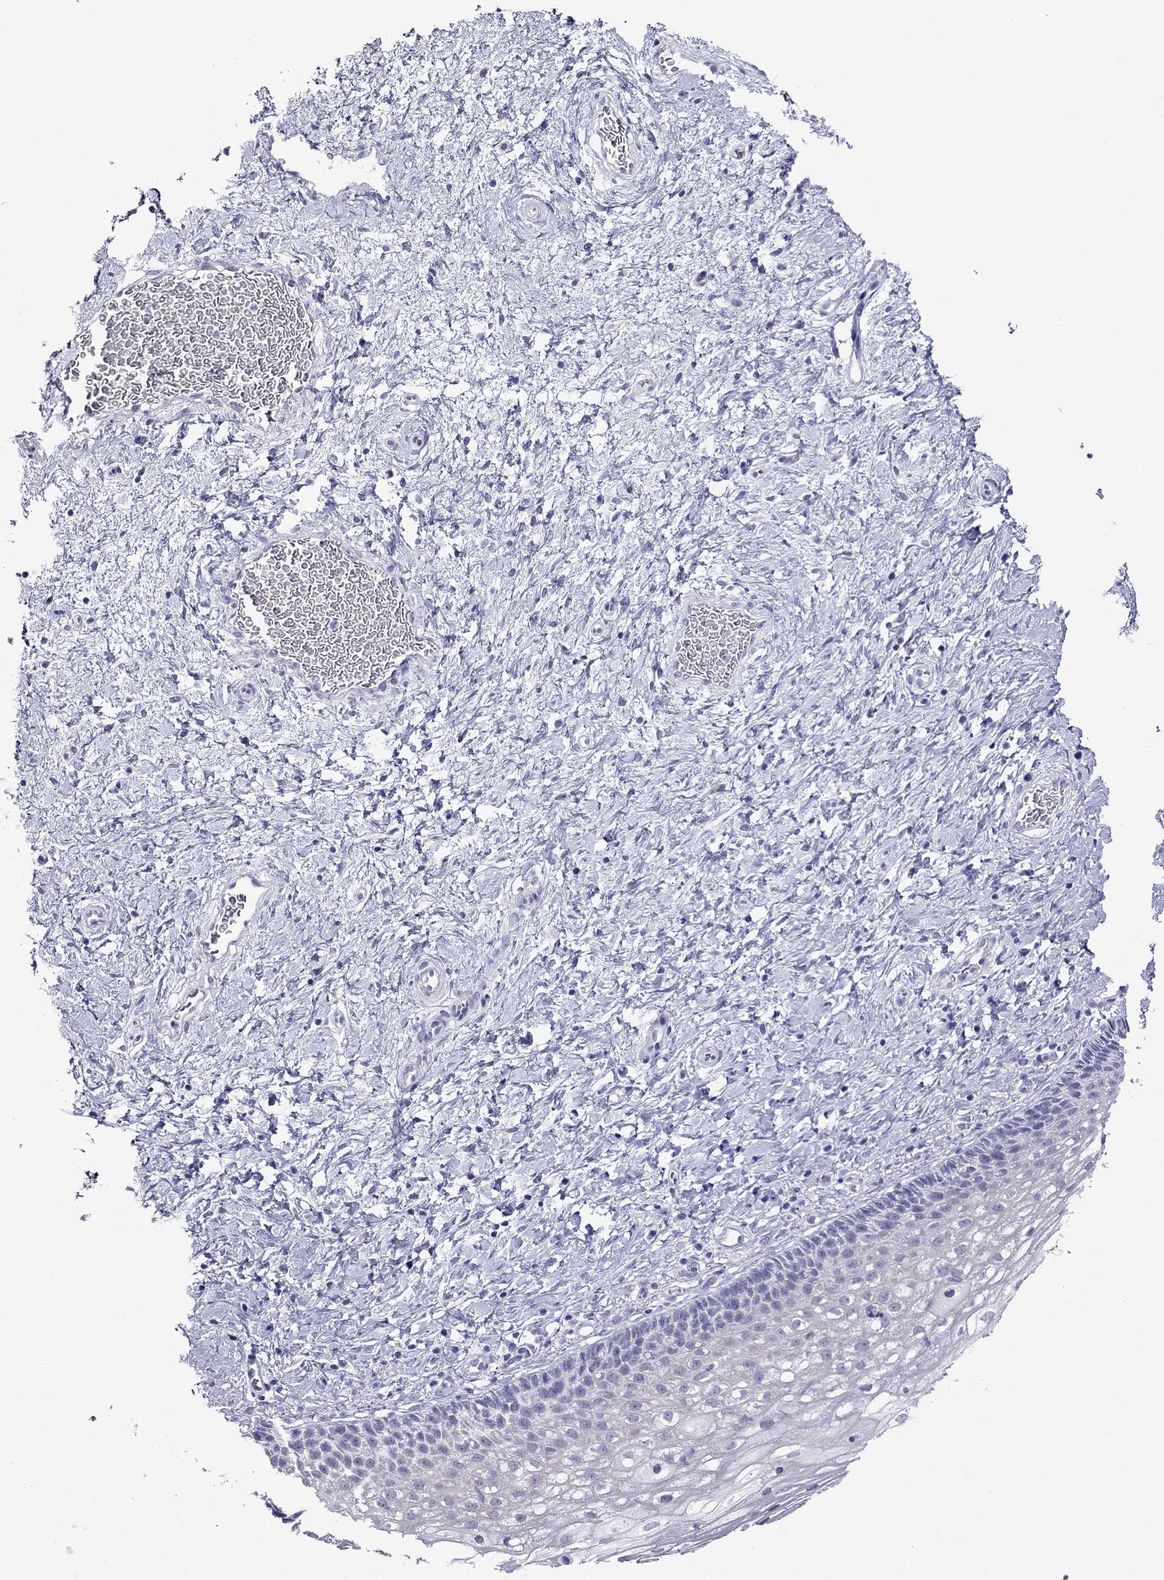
{"staining": {"intensity": "negative", "quantity": "none", "location": "none"}, "tissue": "cervix", "cell_type": "Glandular cells", "image_type": "normal", "snomed": [{"axis": "morphology", "description": "Normal tissue, NOS"}, {"axis": "topography", "description": "Cervix"}], "caption": "Immunohistochemistry (IHC) image of benign cervix: cervix stained with DAB reveals no significant protein positivity in glandular cells.", "gene": "MGP", "patient": {"sex": "female", "age": 34}}